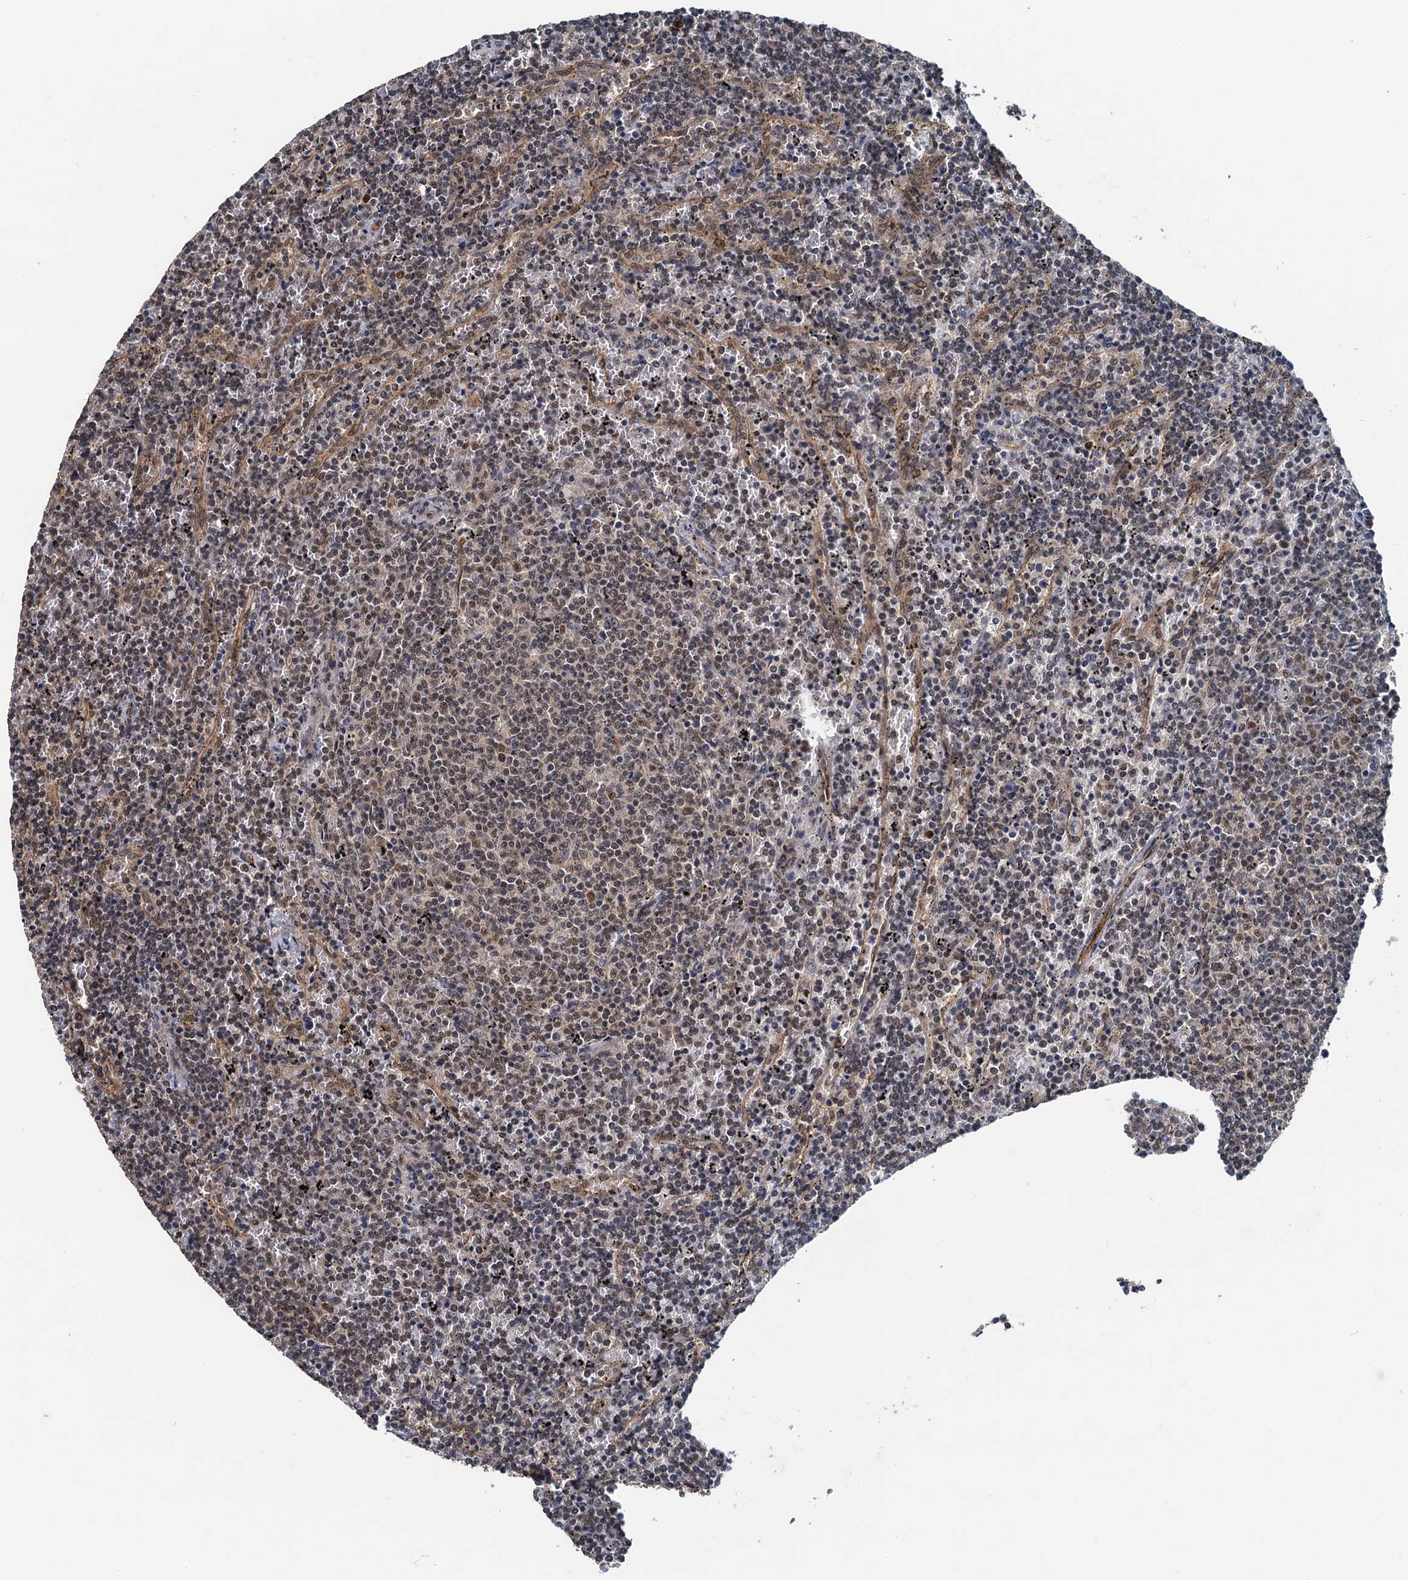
{"staining": {"intensity": "weak", "quantity": ">75%", "location": "nuclear"}, "tissue": "lymphoma", "cell_type": "Tumor cells", "image_type": "cancer", "snomed": [{"axis": "morphology", "description": "Malignant lymphoma, non-Hodgkin's type, Low grade"}, {"axis": "topography", "description": "Spleen"}], "caption": "A histopathology image of malignant lymphoma, non-Hodgkin's type (low-grade) stained for a protein demonstrates weak nuclear brown staining in tumor cells.", "gene": "RITA1", "patient": {"sex": "female", "age": 50}}